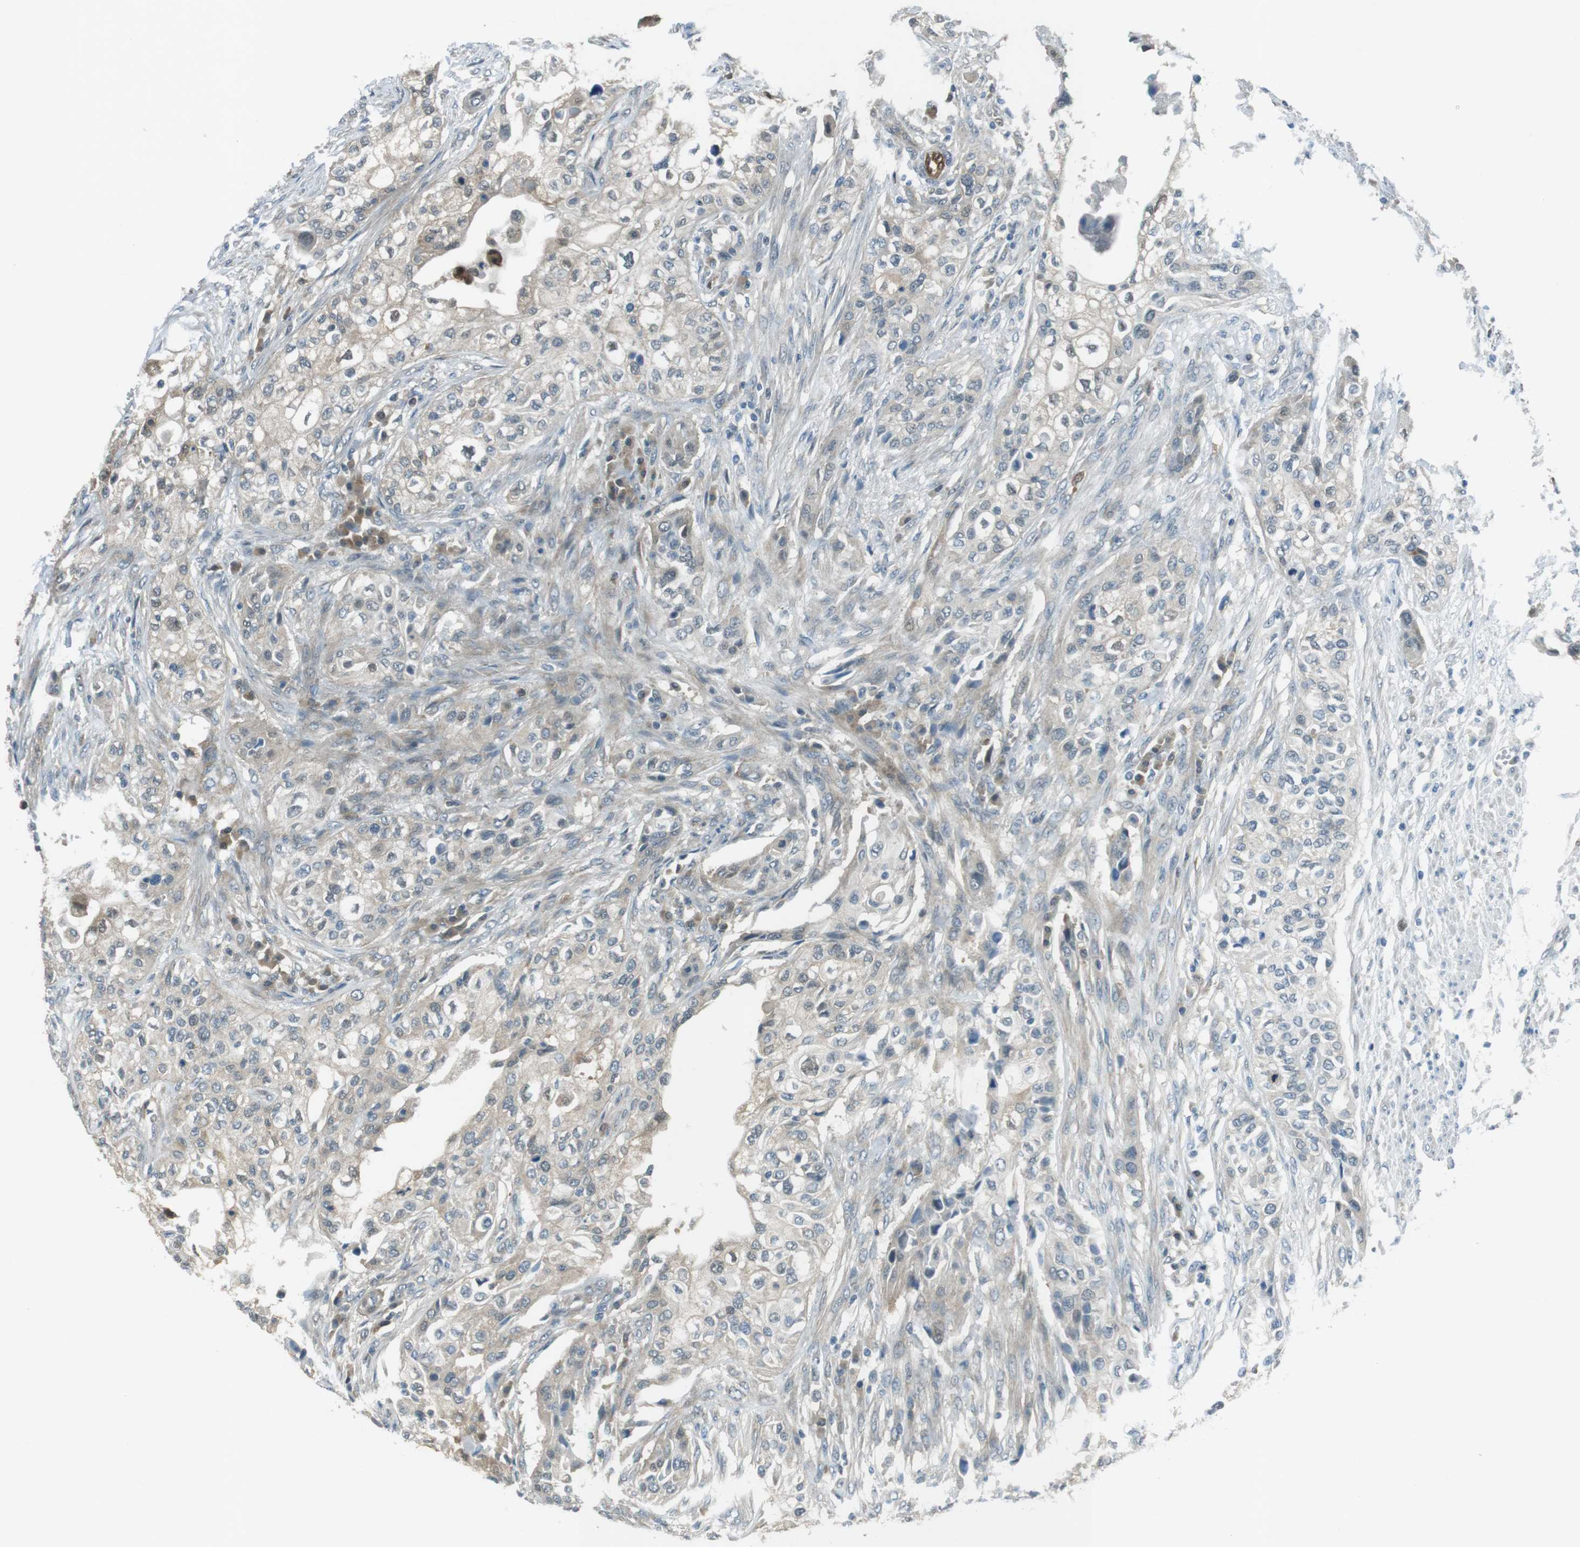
{"staining": {"intensity": "moderate", "quantity": "25%-75%", "location": "cytoplasmic/membranous"}, "tissue": "urothelial cancer", "cell_type": "Tumor cells", "image_type": "cancer", "snomed": [{"axis": "morphology", "description": "Urothelial carcinoma, High grade"}, {"axis": "topography", "description": "Urinary bladder"}], "caption": "Urothelial carcinoma (high-grade) stained for a protein (brown) shows moderate cytoplasmic/membranous positive positivity in about 25%-75% of tumor cells.", "gene": "MFAP3", "patient": {"sex": "male", "age": 74}}